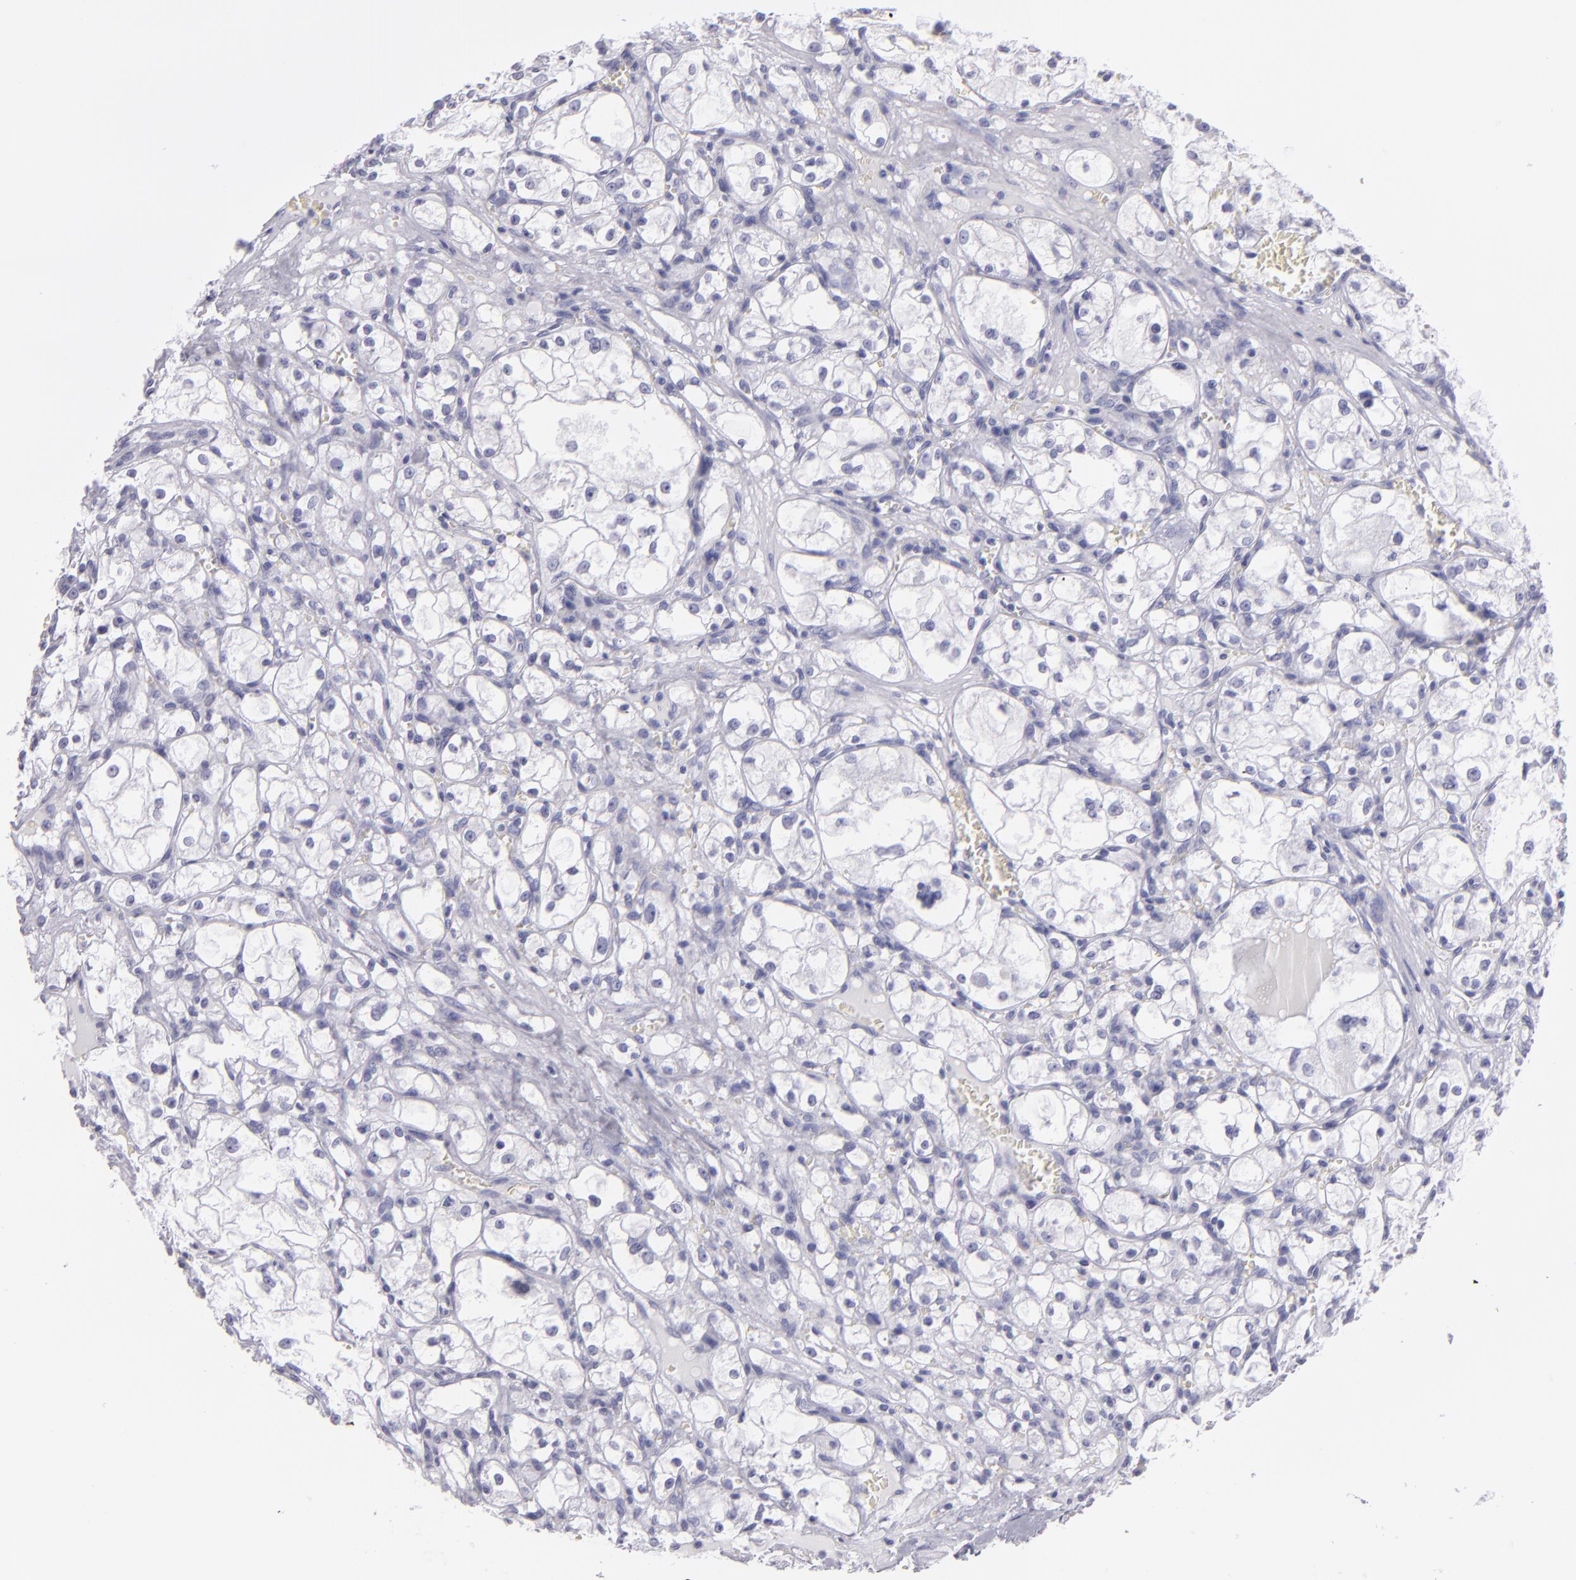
{"staining": {"intensity": "negative", "quantity": "none", "location": "none"}, "tissue": "renal cancer", "cell_type": "Tumor cells", "image_type": "cancer", "snomed": [{"axis": "morphology", "description": "Adenocarcinoma, NOS"}, {"axis": "topography", "description": "Kidney"}], "caption": "Immunohistochemistry micrograph of renal adenocarcinoma stained for a protein (brown), which exhibits no staining in tumor cells. Nuclei are stained in blue.", "gene": "PVALB", "patient": {"sex": "male", "age": 61}}